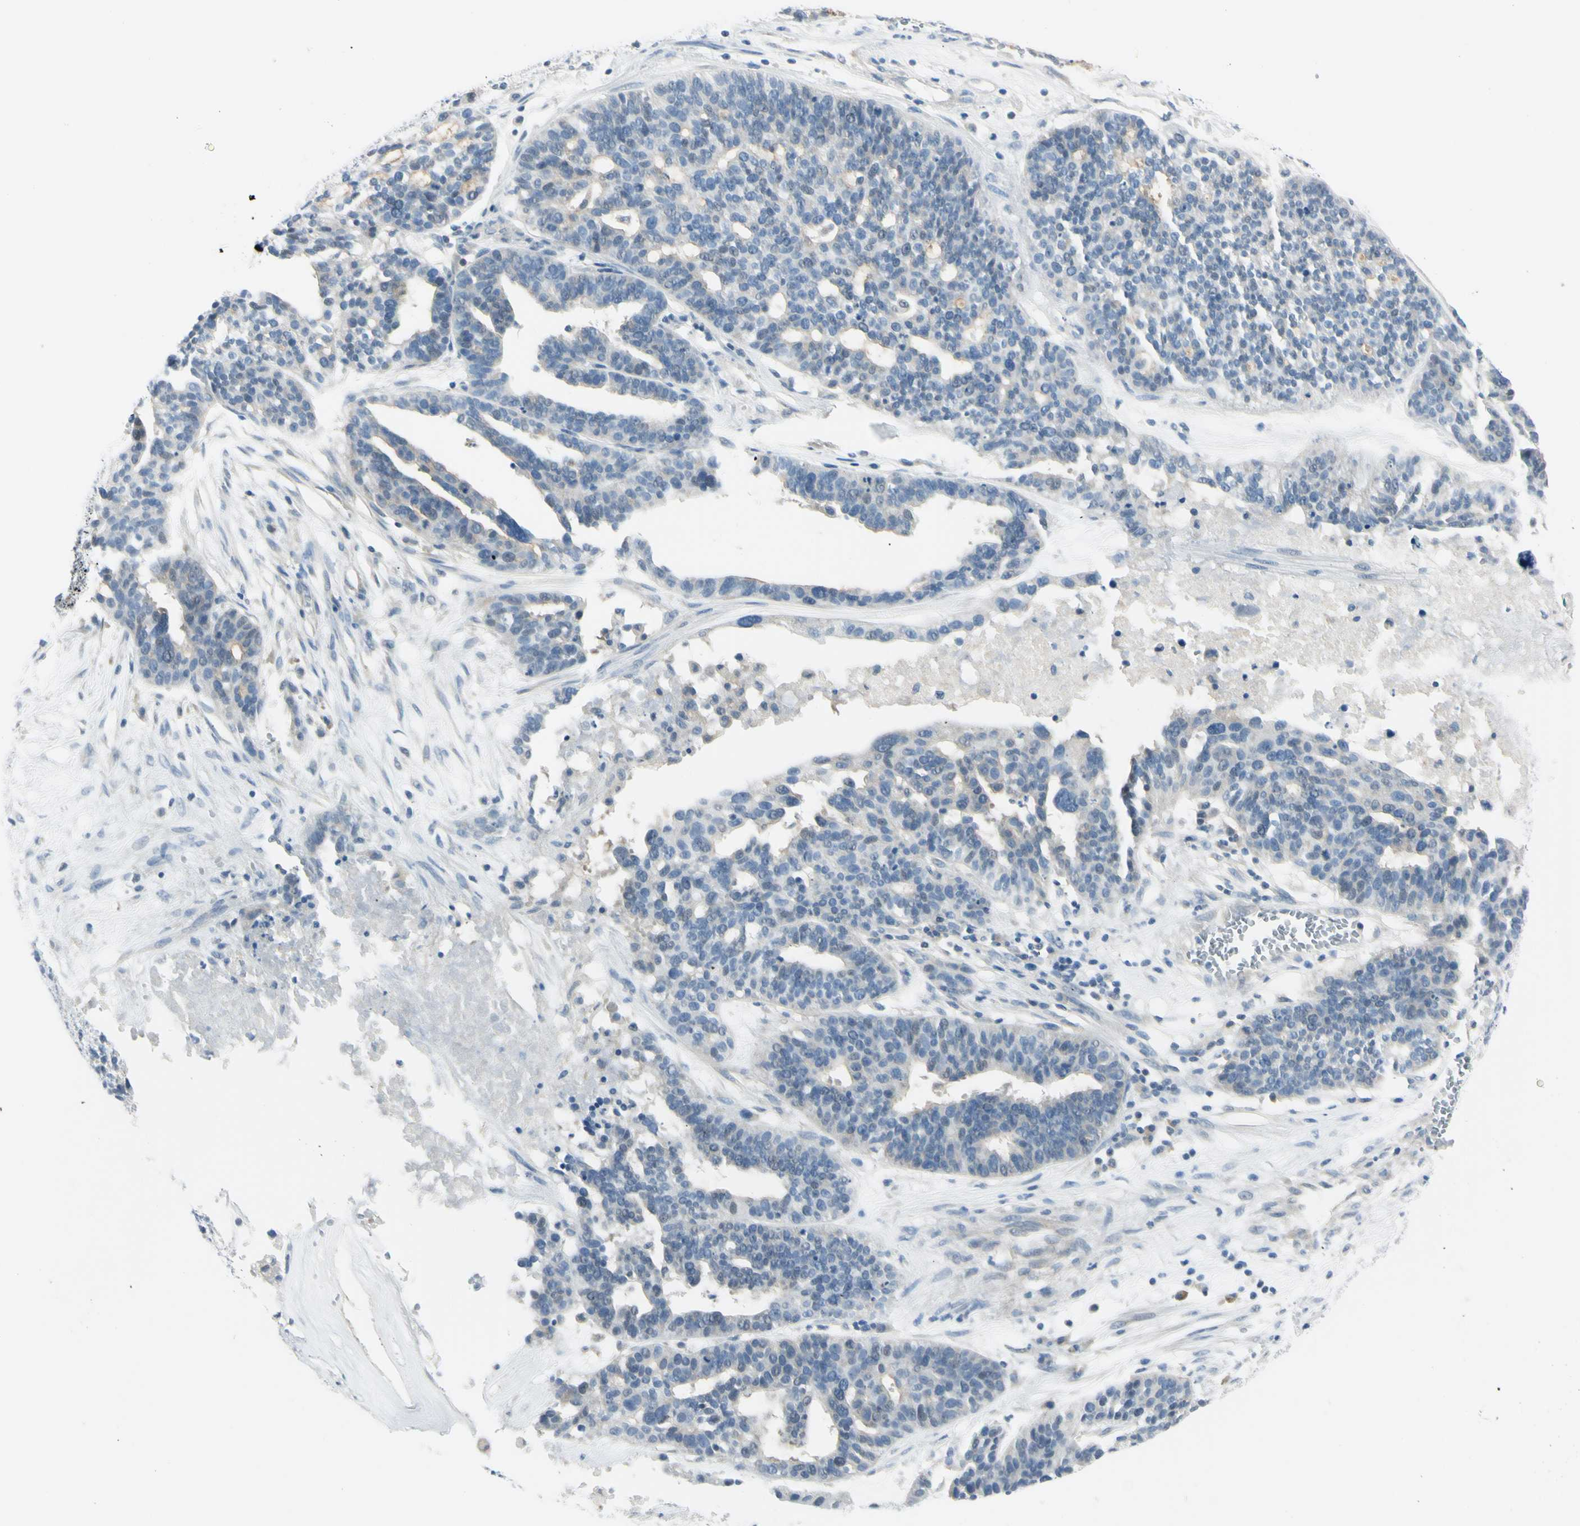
{"staining": {"intensity": "weak", "quantity": "<25%", "location": "cytoplasmic/membranous"}, "tissue": "ovarian cancer", "cell_type": "Tumor cells", "image_type": "cancer", "snomed": [{"axis": "morphology", "description": "Cystadenocarcinoma, serous, NOS"}, {"axis": "topography", "description": "Ovary"}], "caption": "Tumor cells are negative for protein expression in human serous cystadenocarcinoma (ovarian). (Stains: DAB IHC with hematoxylin counter stain, Microscopy: brightfield microscopy at high magnification).", "gene": "ASB9", "patient": {"sex": "female", "age": 59}}